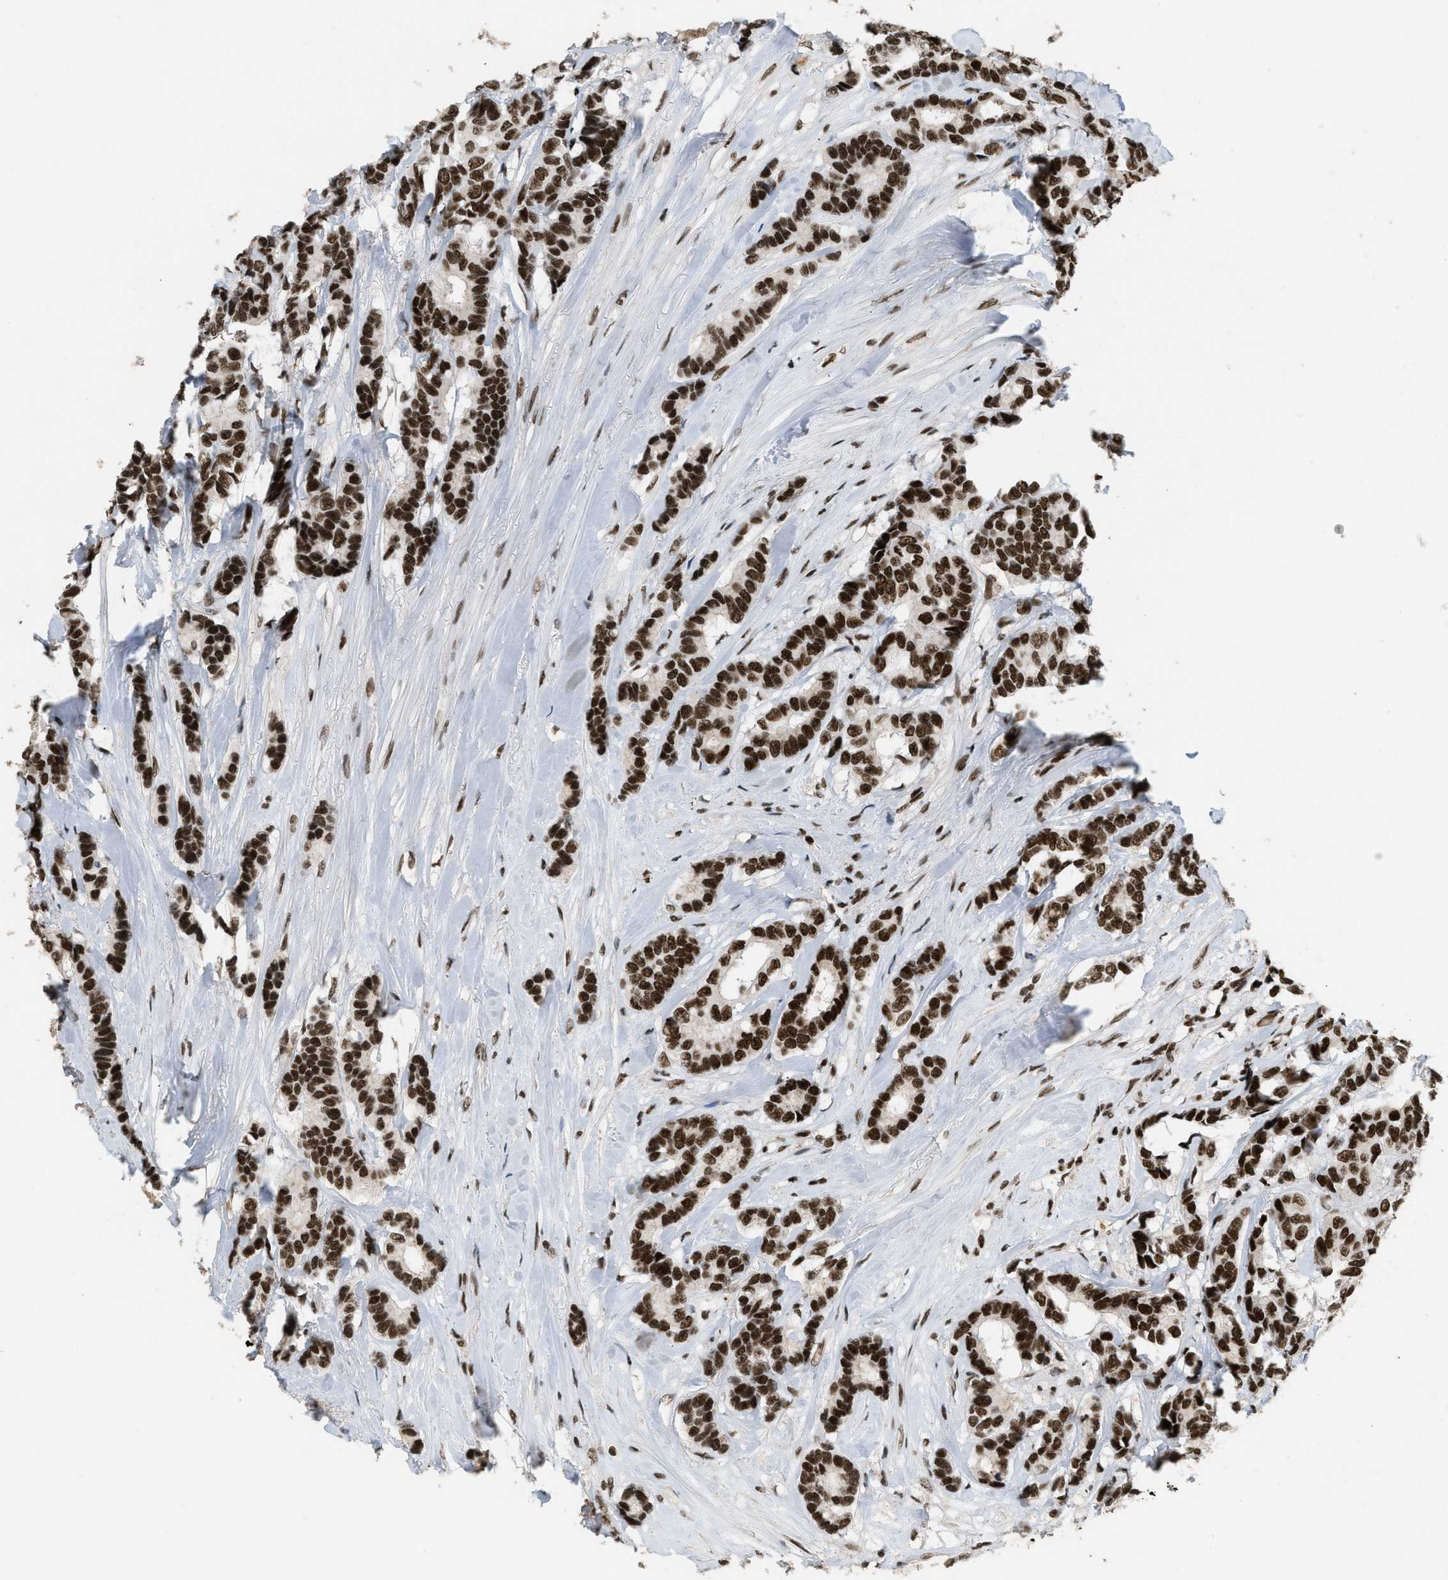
{"staining": {"intensity": "strong", "quantity": ">75%", "location": "nuclear"}, "tissue": "breast cancer", "cell_type": "Tumor cells", "image_type": "cancer", "snomed": [{"axis": "morphology", "description": "Duct carcinoma"}, {"axis": "topography", "description": "Breast"}], "caption": "Immunohistochemical staining of breast infiltrating ductal carcinoma exhibits high levels of strong nuclear expression in about >75% of tumor cells.", "gene": "SMARCB1", "patient": {"sex": "female", "age": 87}}